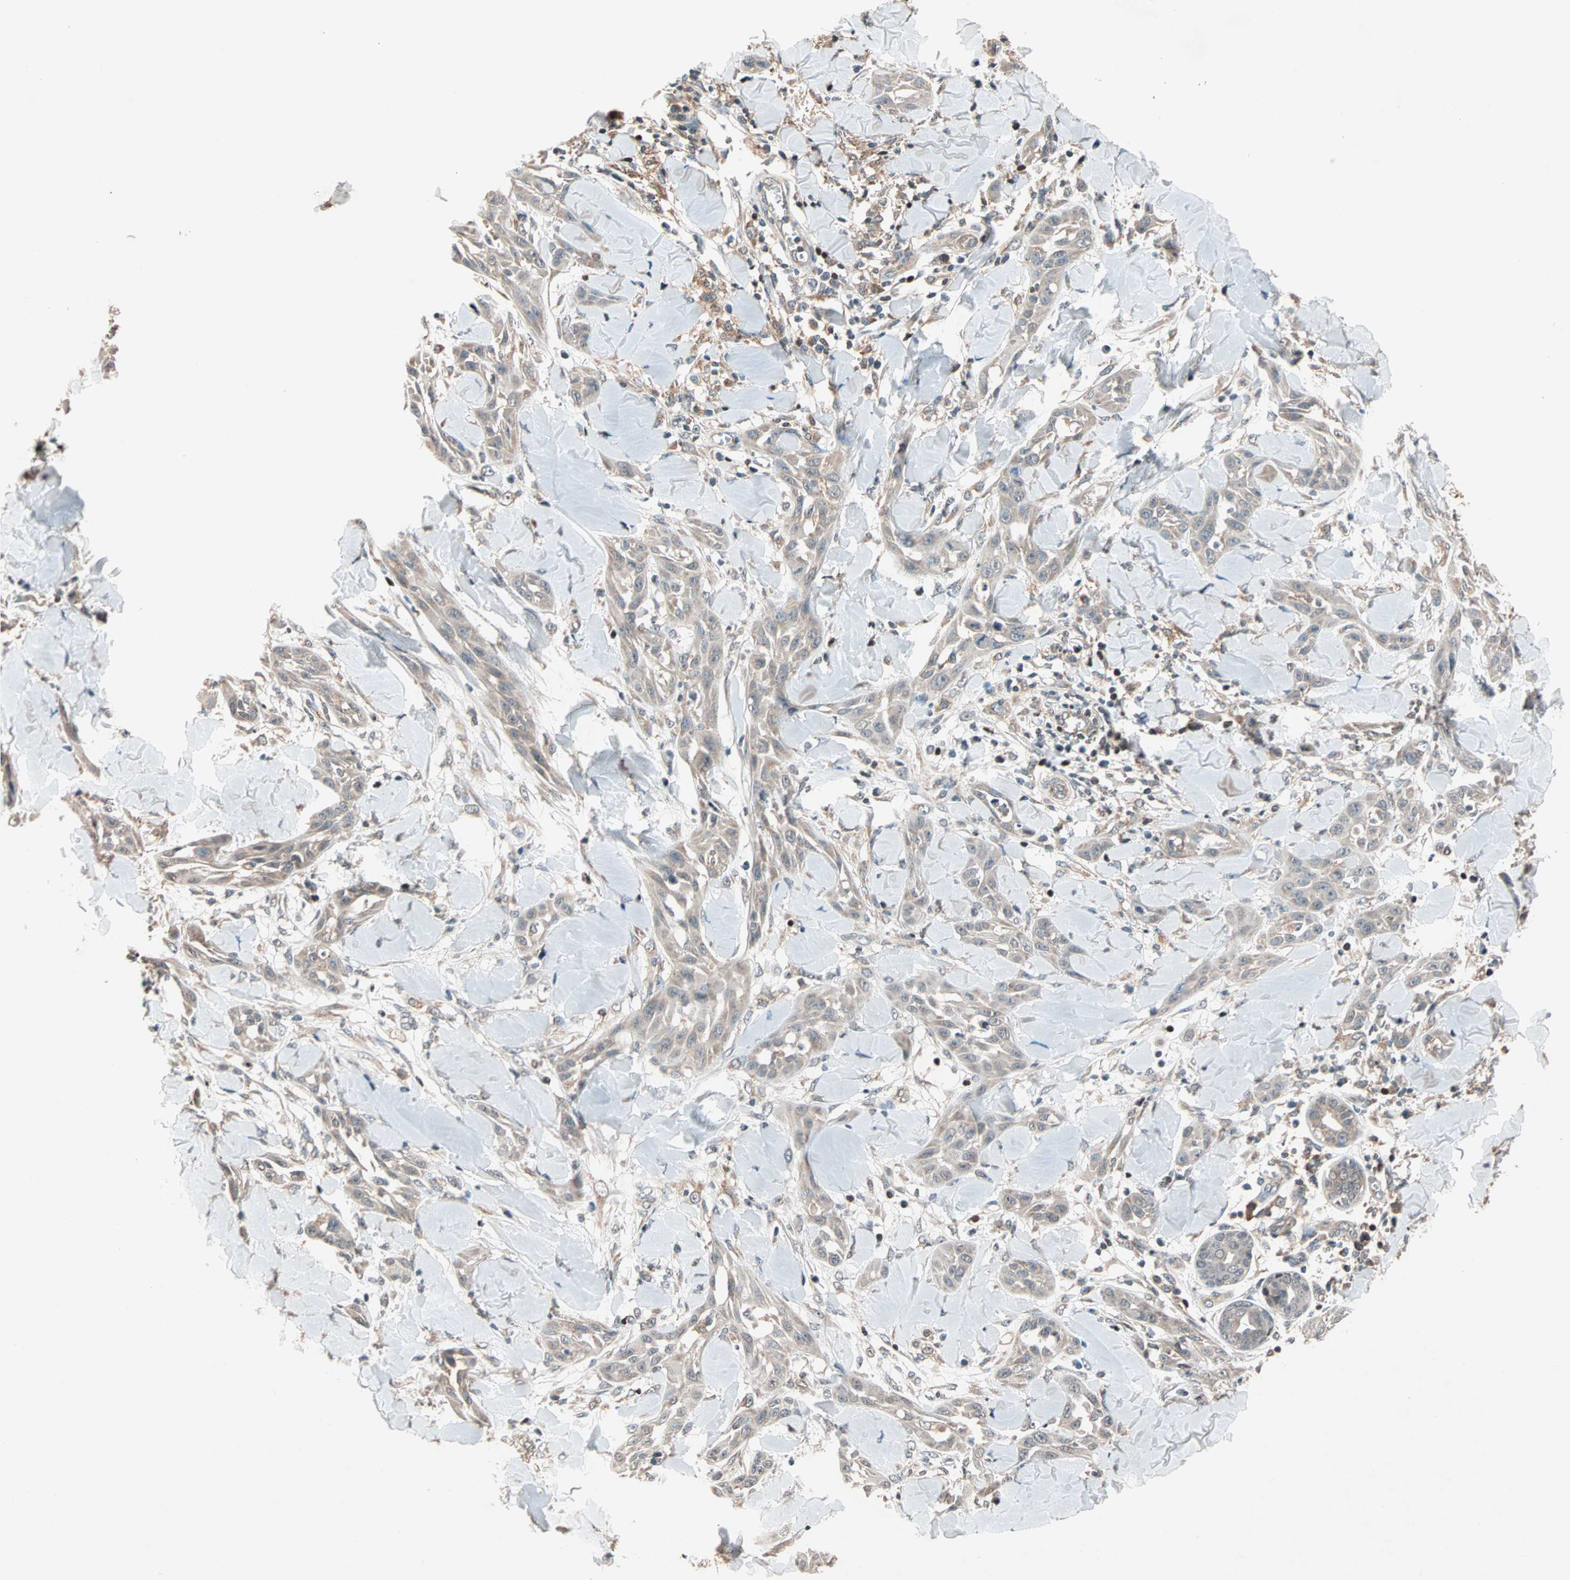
{"staining": {"intensity": "weak", "quantity": ">75%", "location": "cytoplasmic/membranous"}, "tissue": "skin cancer", "cell_type": "Tumor cells", "image_type": "cancer", "snomed": [{"axis": "morphology", "description": "Squamous cell carcinoma, NOS"}, {"axis": "topography", "description": "Skin"}], "caption": "Immunohistochemical staining of human skin cancer (squamous cell carcinoma) demonstrates low levels of weak cytoplasmic/membranous protein staining in about >75% of tumor cells.", "gene": "HECW1", "patient": {"sex": "male", "age": 24}}